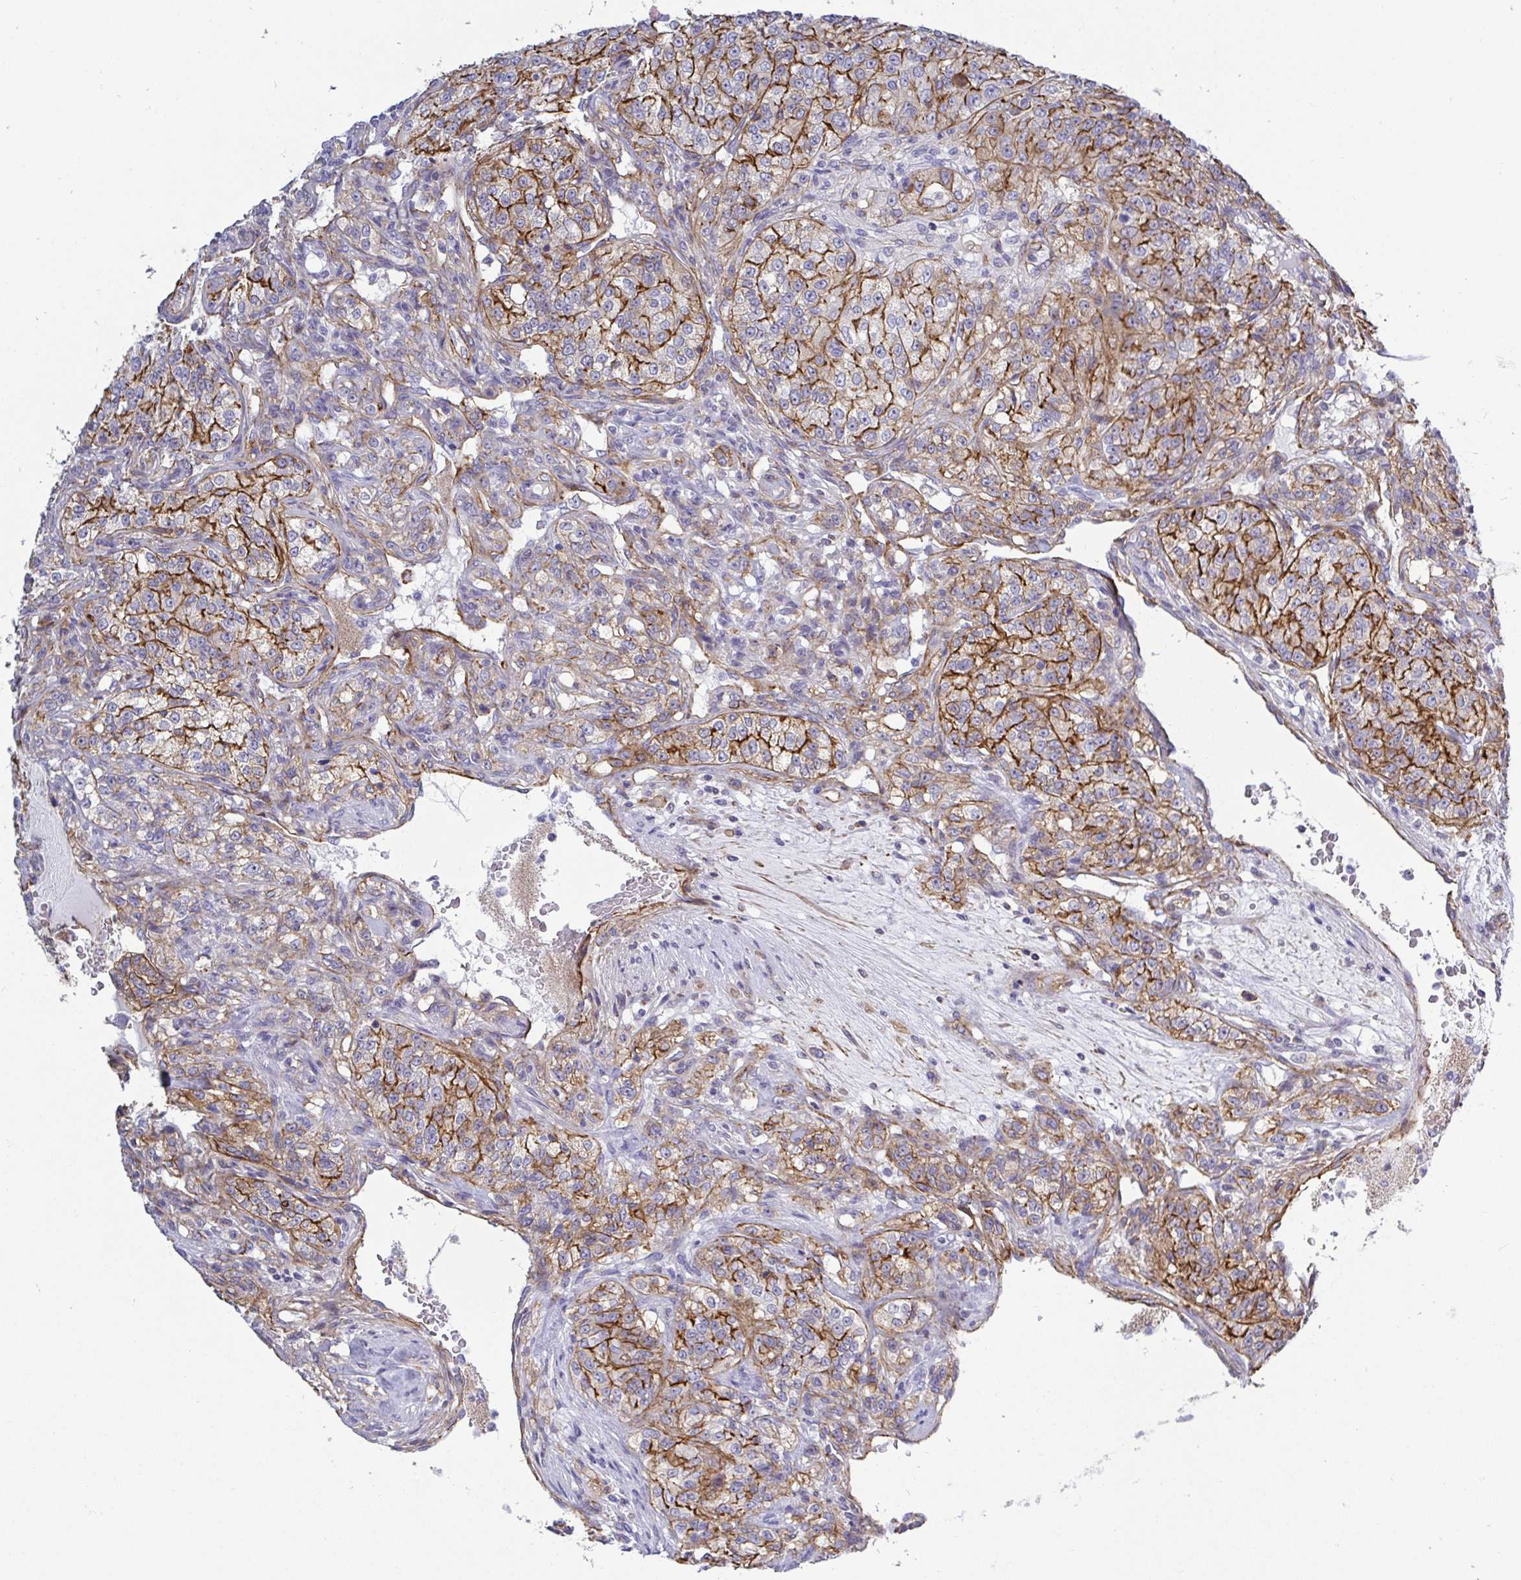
{"staining": {"intensity": "strong", "quantity": "25%-75%", "location": "cytoplasmic/membranous"}, "tissue": "renal cancer", "cell_type": "Tumor cells", "image_type": "cancer", "snomed": [{"axis": "morphology", "description": "Adenocarcinoma, NOS"}, {"axis": "topography", "description": "Kidney"}], "caption": "Protein expression analysis of human adenocarcinoma (renal) reveals strong cytoplasmic/membranous expression in approximately 25%-75% of tumor cells.", "gene": "LIMA1", "patient": {"sex": "female", "age": 63}}